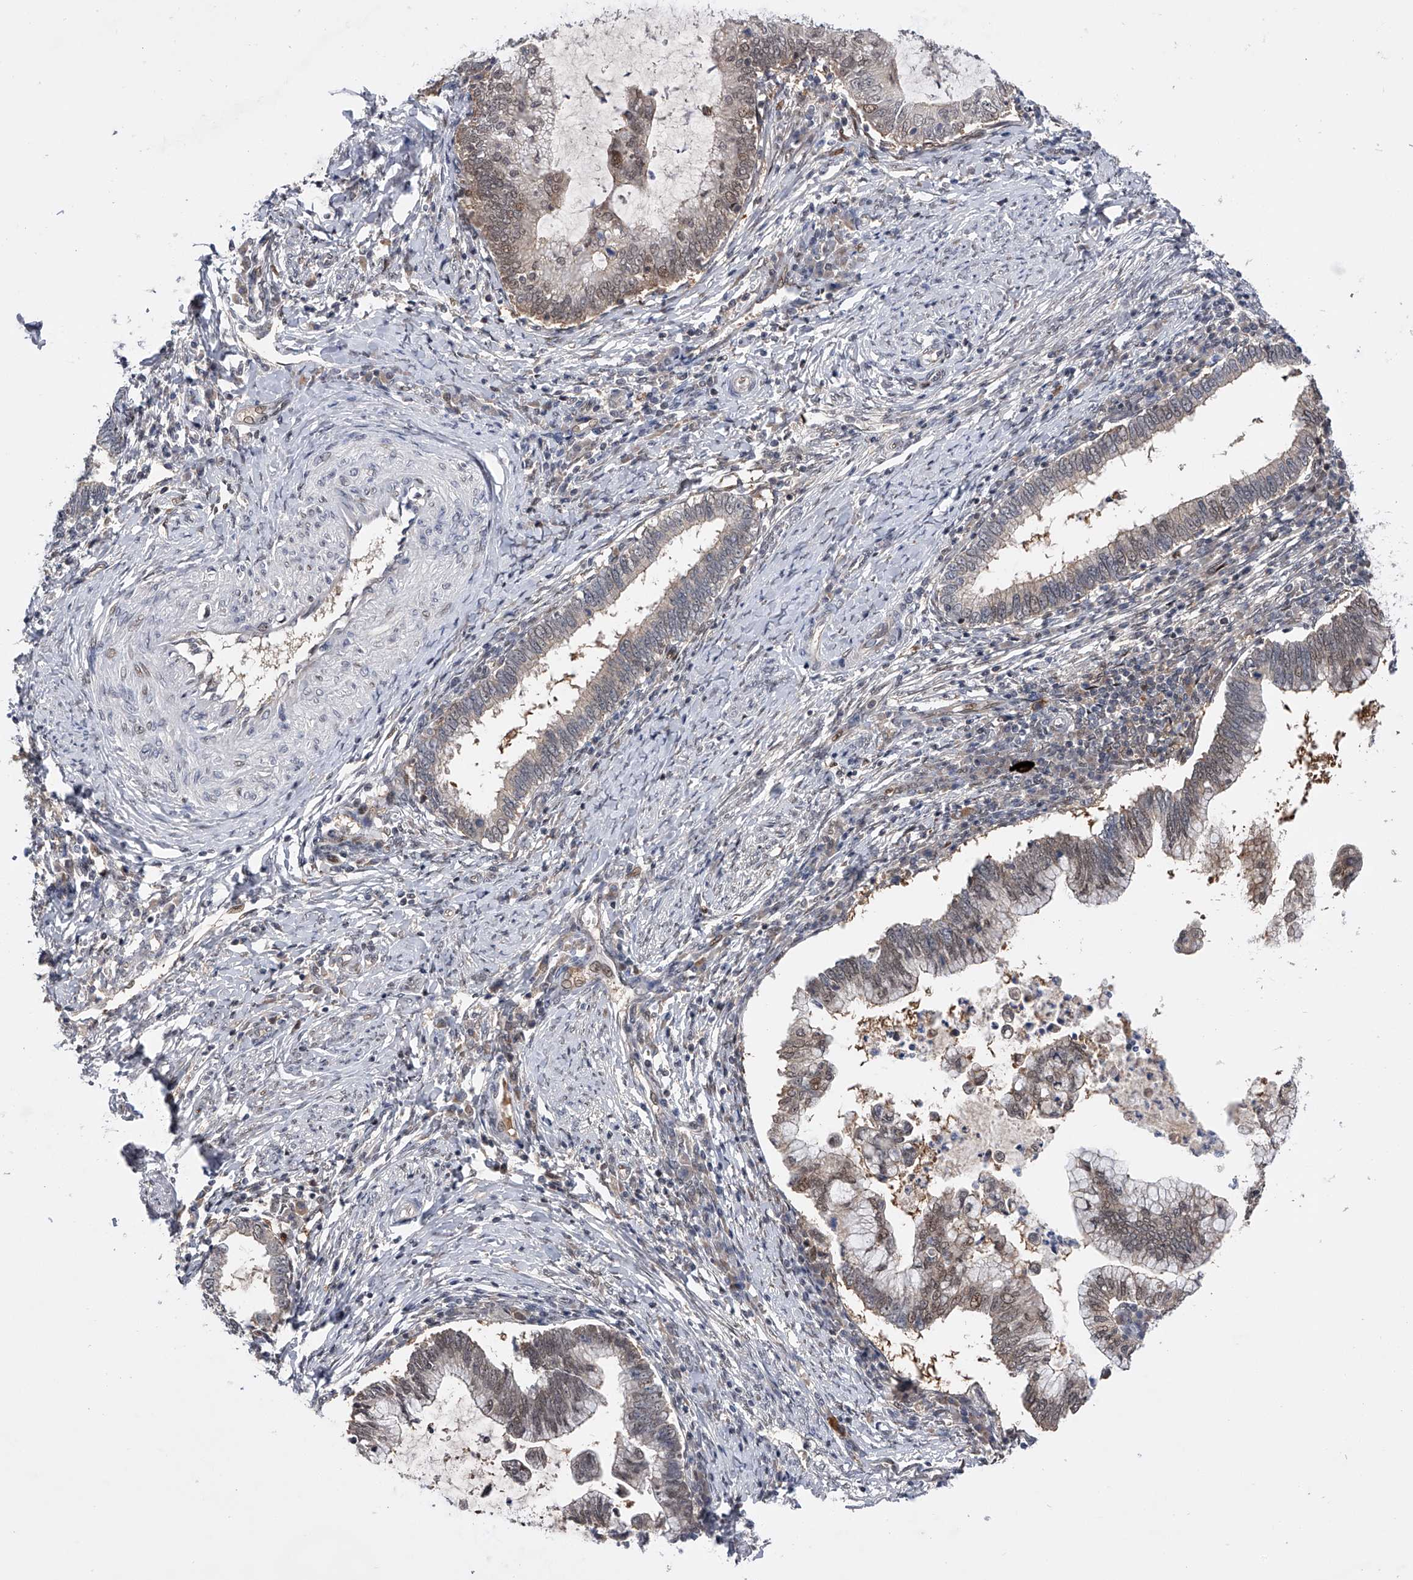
{"staining": {"intensity": "weak", "quantity": "<25%", "location": "nuclear"}, "tissue": "cervical cancer", "cell_type": "Tumor cells", "image_type": "cancer", "snomed": [{"axis": "morphology", "description": "Adenocarcinoma, NOS"}, {"axis": "topography", "description": "Cervix"}], "caption": "IHC micrograph of neoplastic tissue: human cervical cancer (adenocarcinoma) stained with DAB (3,3'-diaminobenzidine) reveals no significant protein expression in tumor cells.", "gene": "RWDD2A", "patient": {"sex": "female", "age": 36}}